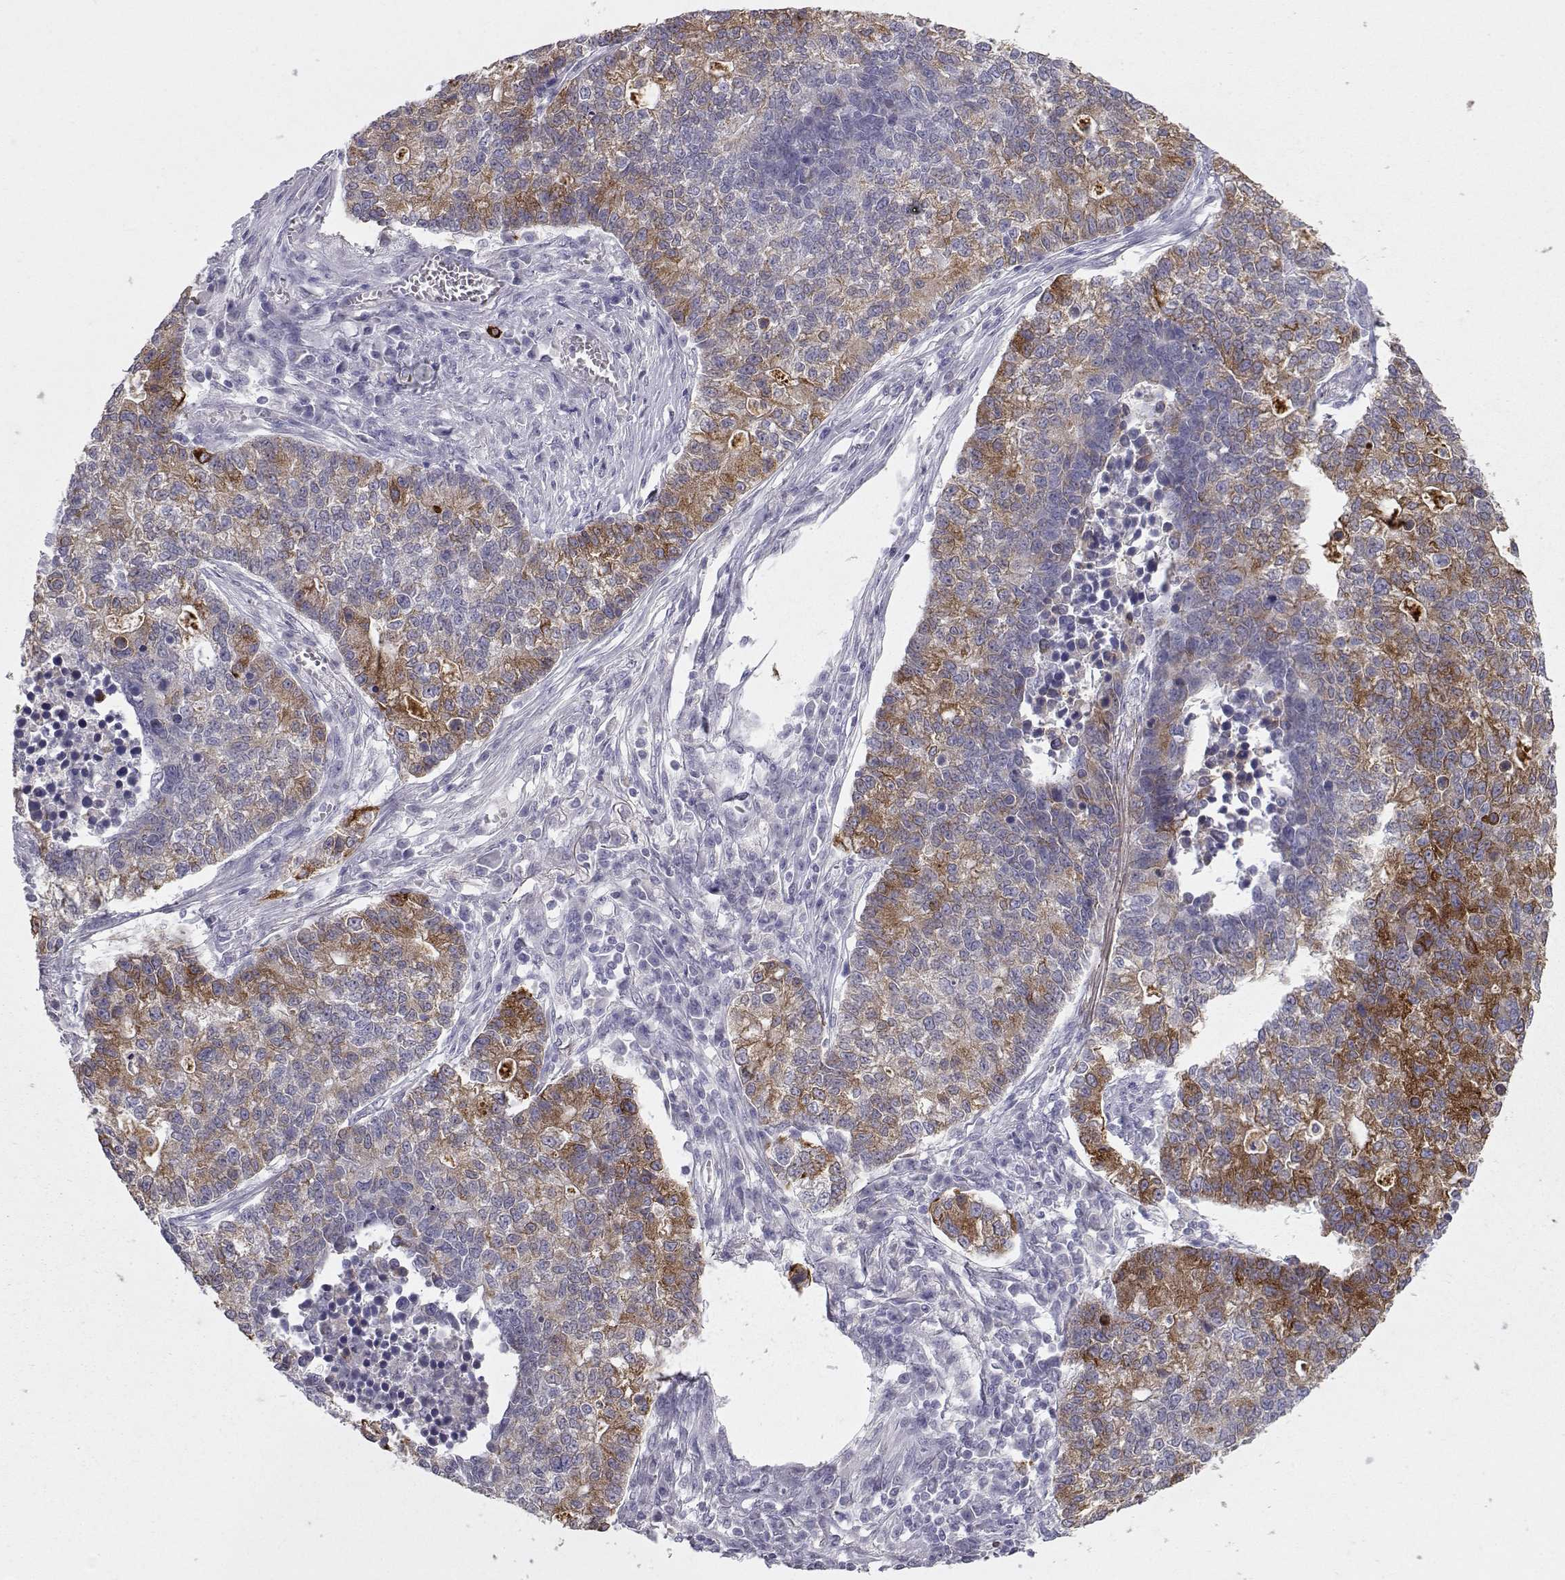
{"staining": {"intensity": "strong", "quantity": ">75%", "location": "cytoplasmic/membranous"}, "tissue": "lung cancer", "cell_type": "Tumor cells", "image_type": "cancer", "snomed": [{"axis": "morphology", "description": "Adenocarcinoma, NOS"}, {"axis": "topography", "description": "Lung"}], "caption": "Protein analysis of lung cancer tissue displays strong cytoplasmic/membranous positivity in about >75% of tumor cells.", "gene": "LAMB3", "patient": {"sex": "male", "age": 57}}